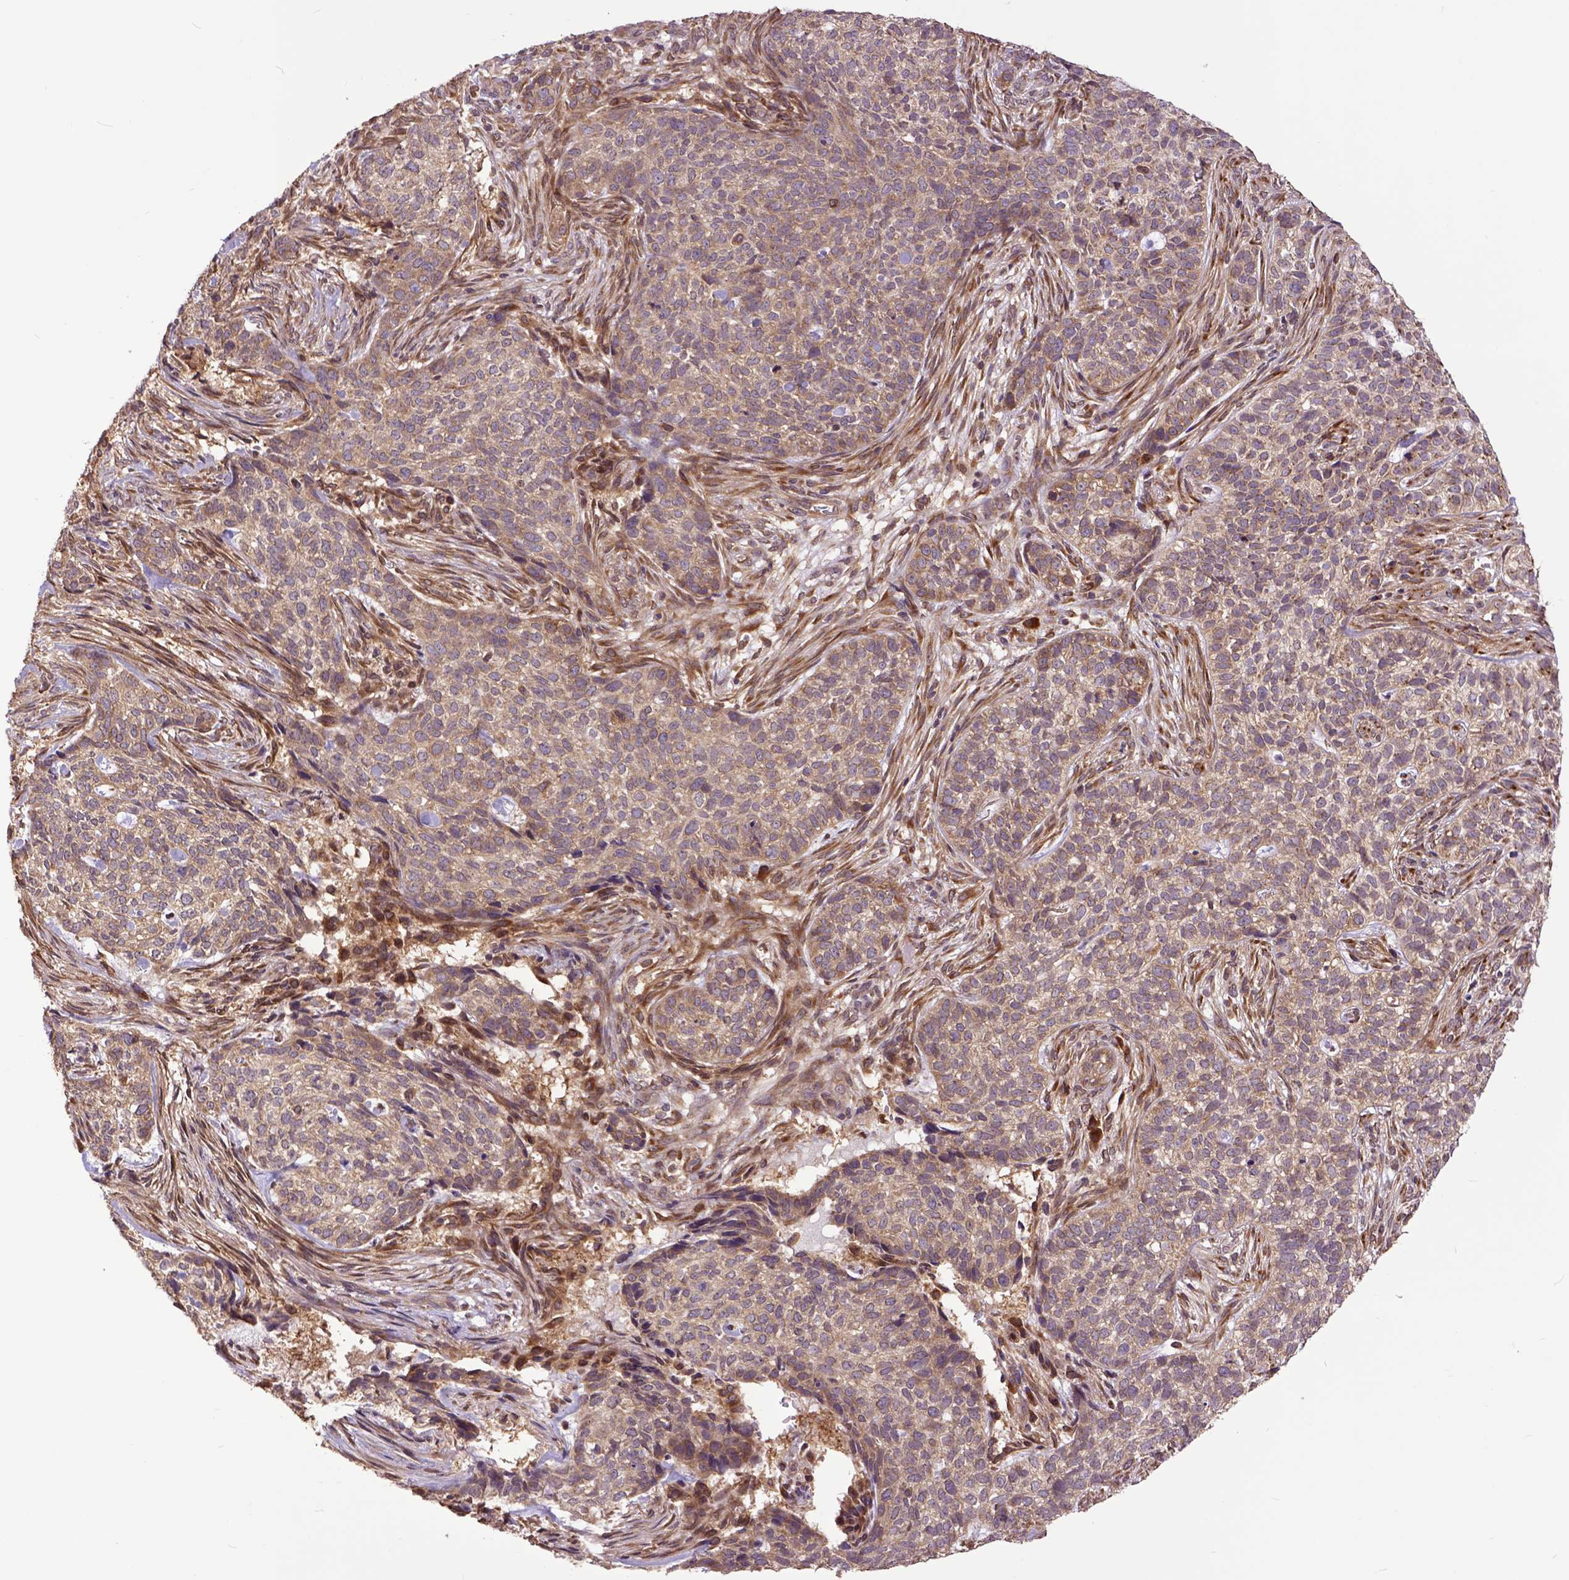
{"staining": {"intensity": "weak", "quantity": ">75%", "location": "cytoplasmic/membranous"}, "tissue": "skin cancer", "cell_type": "Tumor cells", "image_type": "cancer", "snomed": [{"axis": "morphology", "description": "Basal cell carcinoma"}, {"axis": "topography", "description": "Skin"}], "caption": "IHC of skin basal cell carcinoma shows low levels of weak cytoplasmic/membranous staining in about >75% of tumor cells.", "gene": "ARL1", "patient": {"sex": "female", "age": 69}}